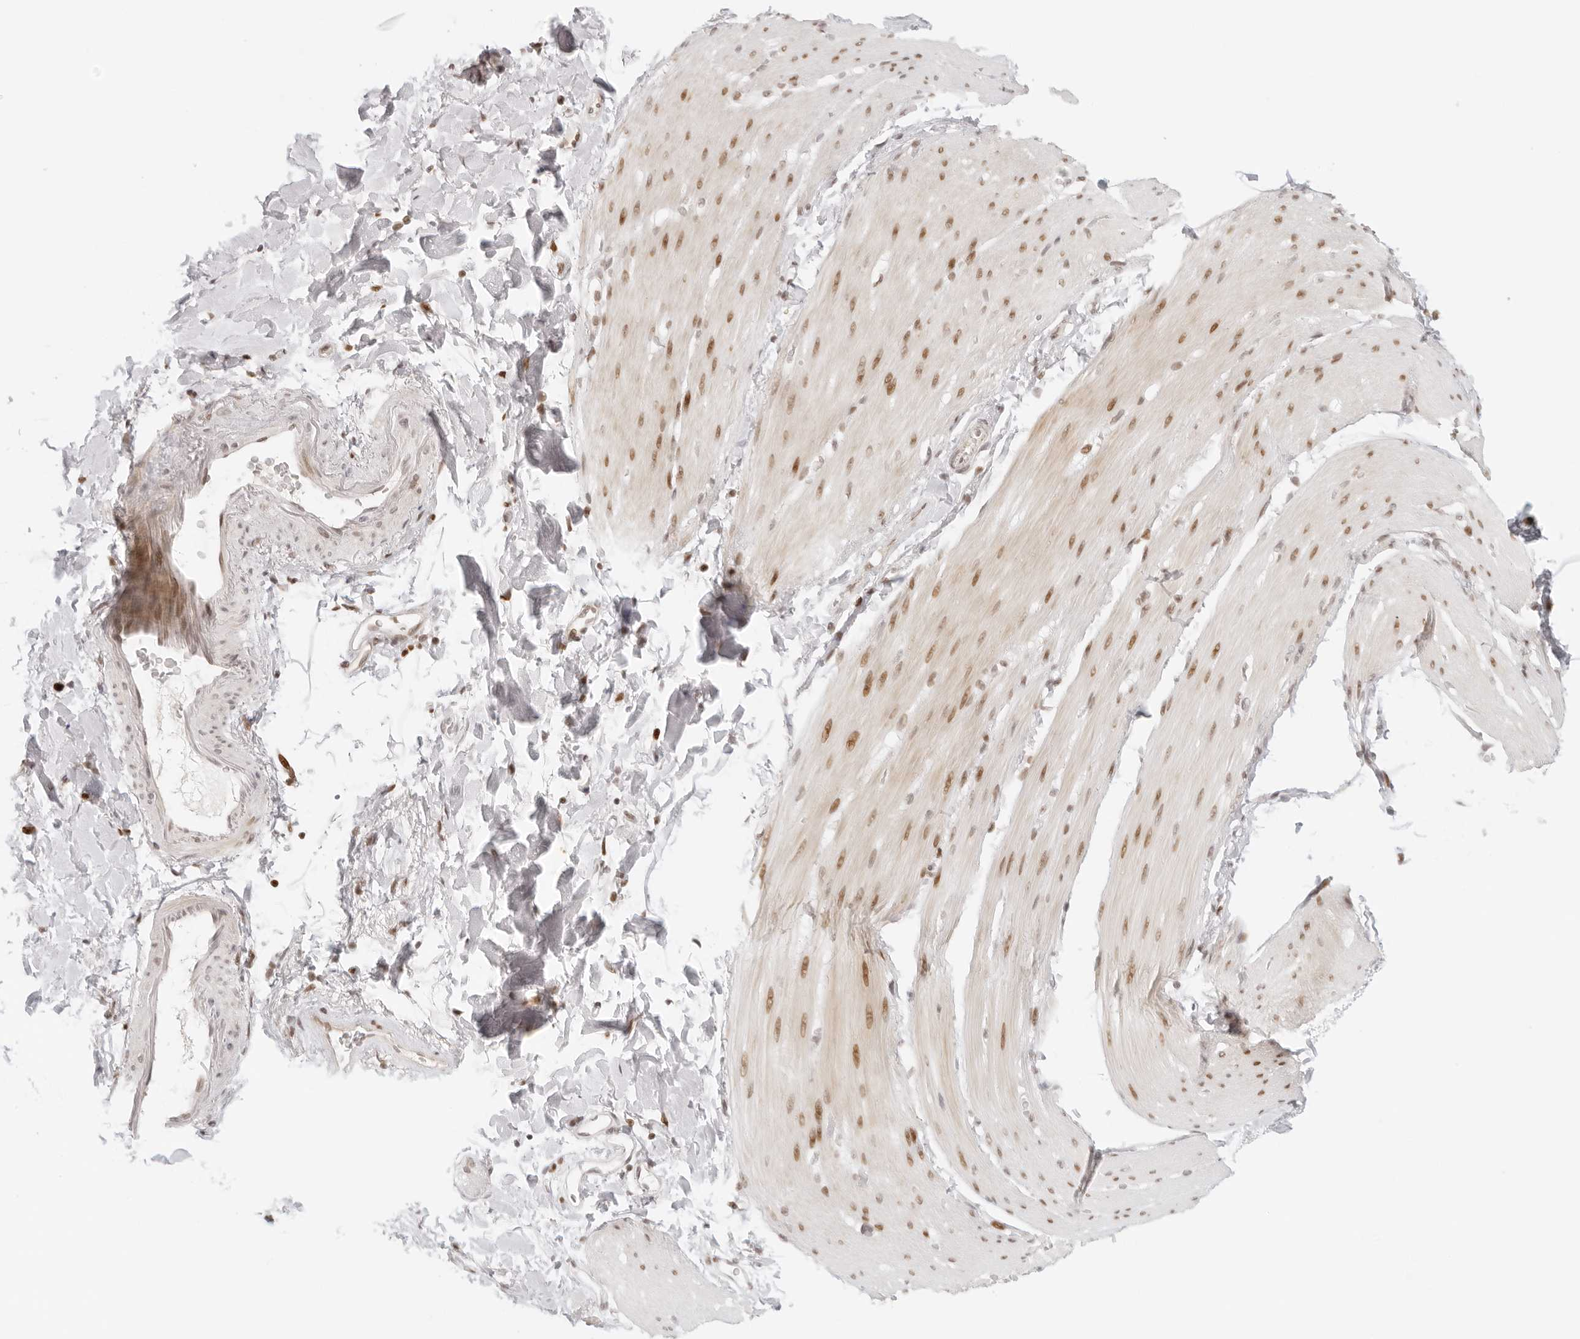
{"staining": {"intensity": "moderate", "quantity": "25%-75%", "location": "nuclear"}, "tissue": "smooth muscle", "cell_type": "Smooth muscle cells", "image_type": "normal", "snomed": [{"axis": "morphology", "description": "Normal tissue, NOS"}, {"axis": "topography", "description": "Smooth muscle"}, {"axis": "topography", "description": "Small intestine"}], "caption": "An immunohistochemistry image of normal tissue is shown. Protein staining in brown shows moderate nuclear positivity in smooth muscle within smooth muscle cells.", "gene": "RCC1", "patient": {"sex": "female", "age": 84}}